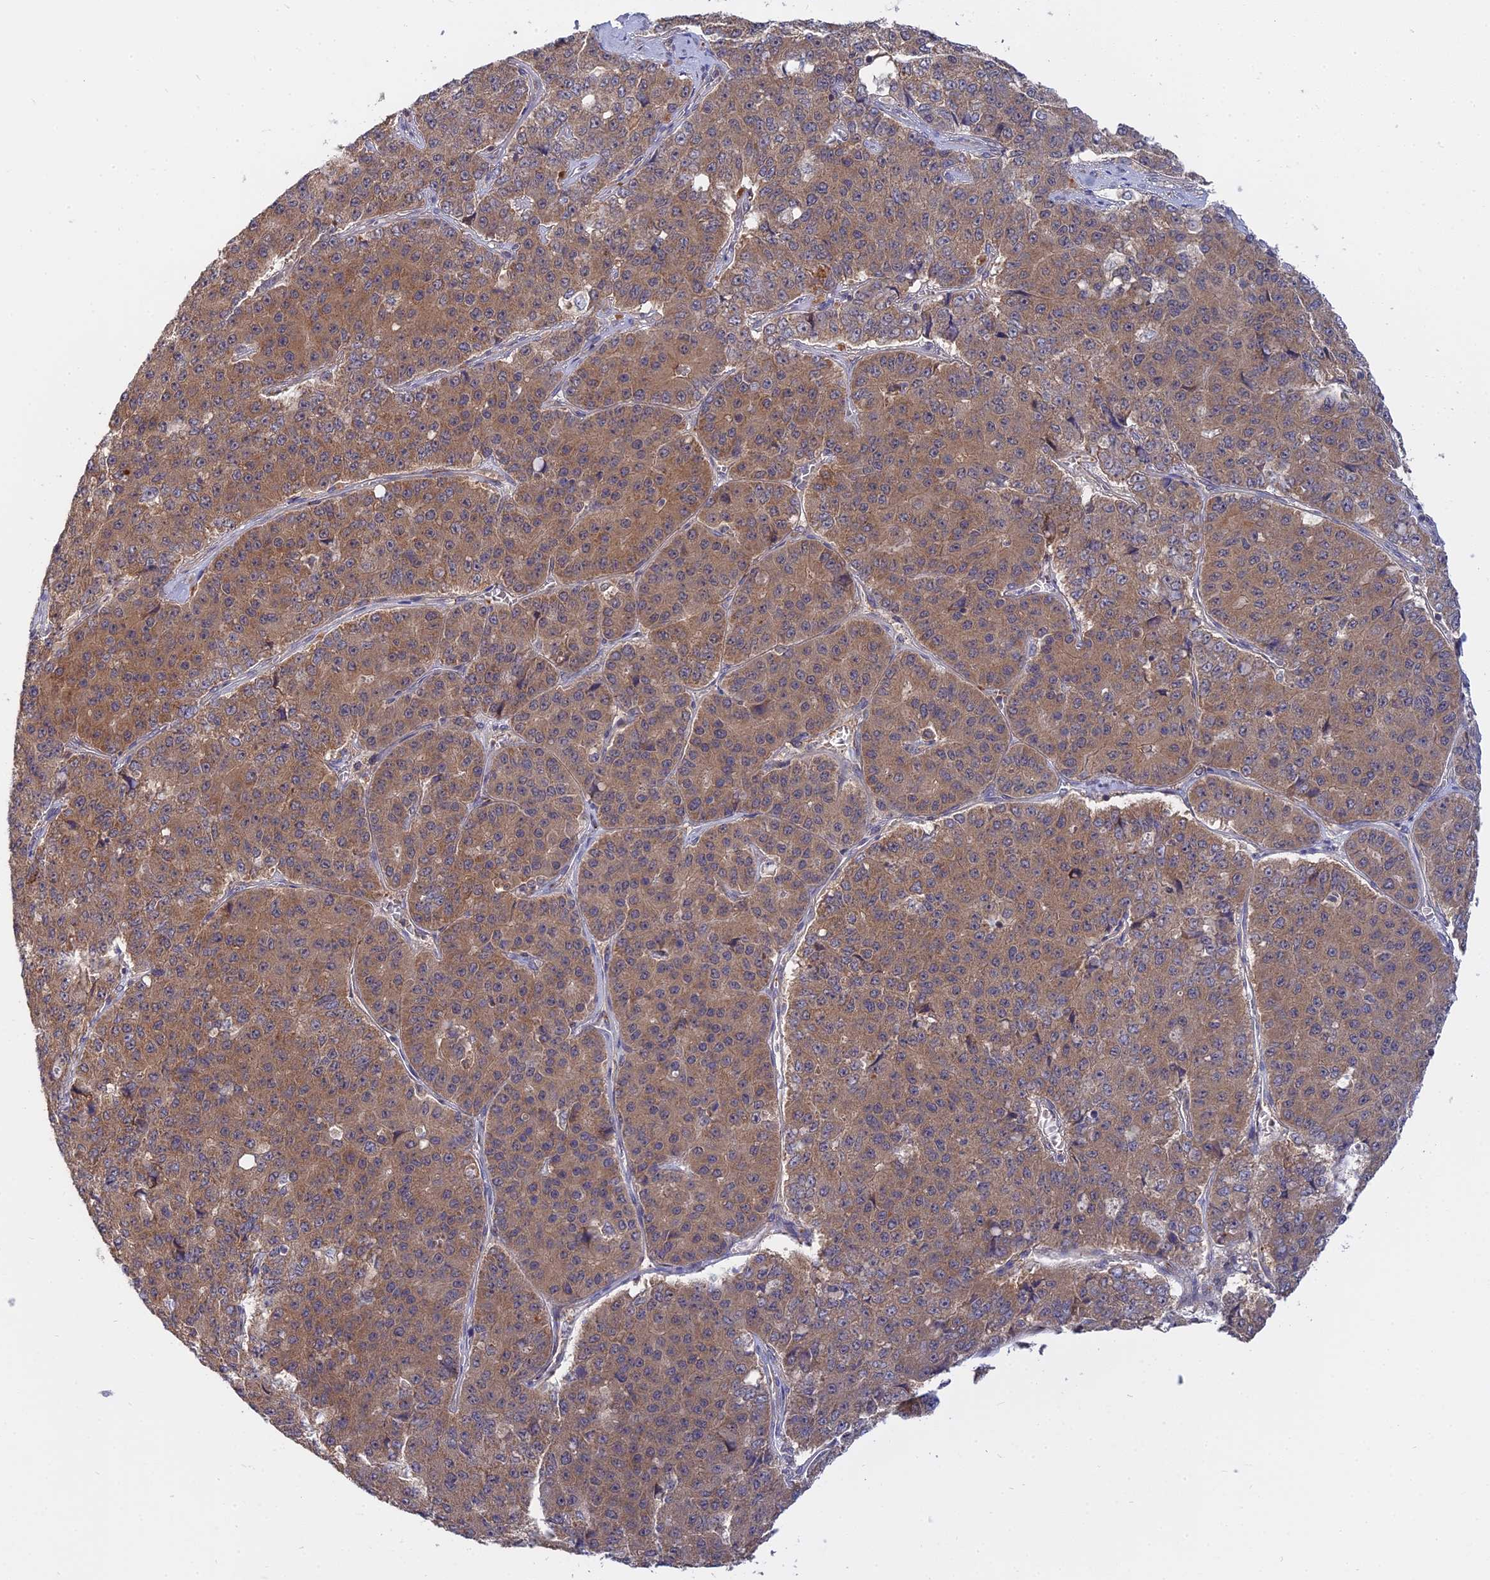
{"staining": {"intensity": "moderate", "quantity": ">75%", "location": "cytoplasmic/membranous"}, "tissue": "pancreatic cancer", "cell_type": "Tumor cells", "image_type": "cancer", "snomed": [{"axis": "morphology", "description": "Adenocarcinoma, NOS"}, {"axis": "topography", "description": "Pancreas"}], "caption": "Protein expression analysis of pancreatic cancer shows moderate cytoplasmic/membranous staining in approximately >75% of tumor cells.", "gene": "IL21R", "patient": {"sex": "male", "age": 50}}